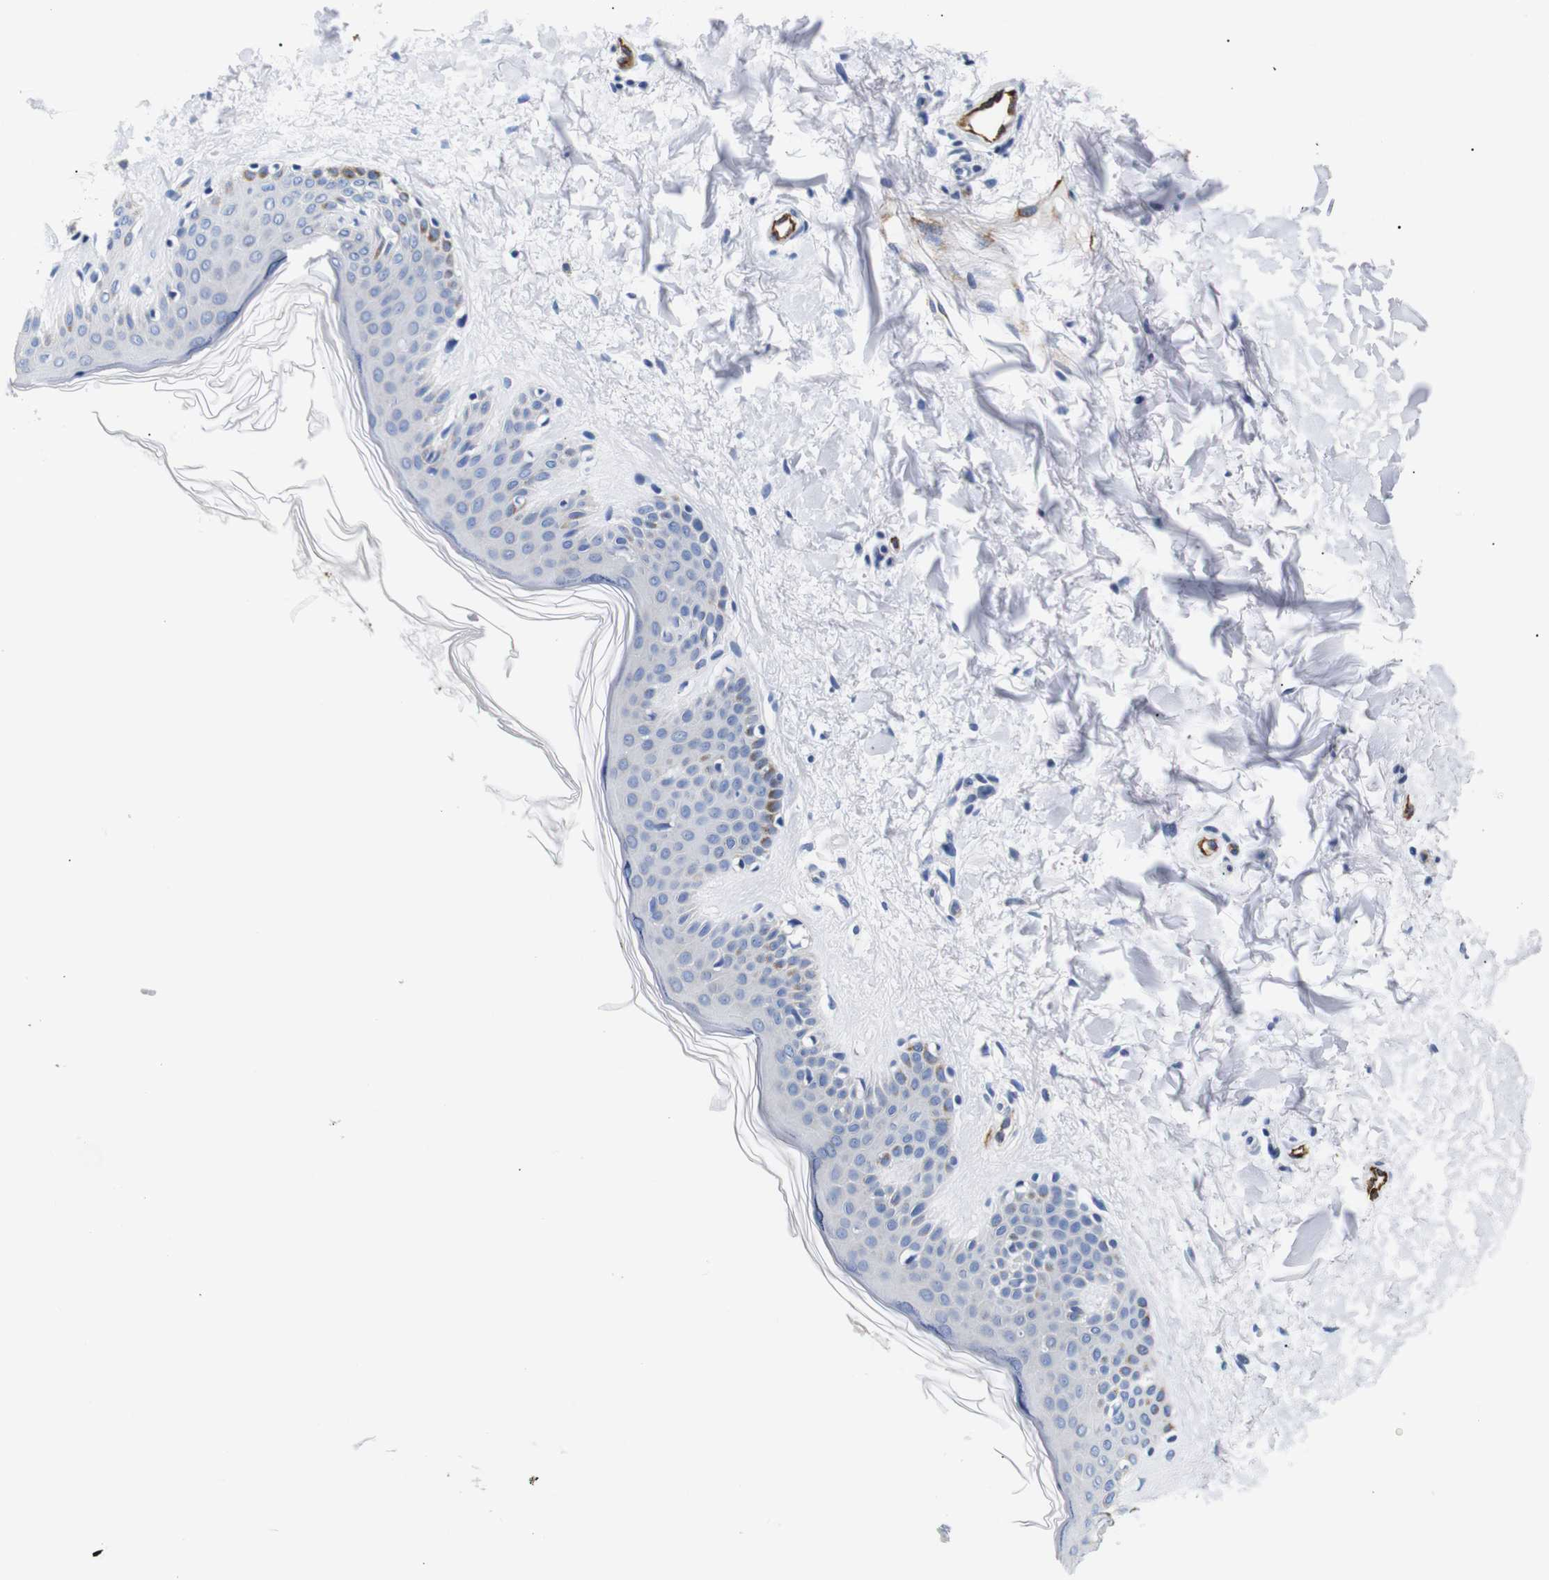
{"staining": {"intensity": "negative", "quantity": "none", "location": "none"}, "tissue": "skin", "cell_type": "Fibroblasts", "image_type": "normal", "snomed": [{"axis": "morphology", "description": "Normal tissue, NOS"}, {"axis": "topography", "description": "Skin"}], "caption": "Skin was stained to show a protein in brown. There is no significant expression in fibroblasts. (Stains: DAB (3,3'-diaminobenzidine) immunohistochemistry with hematoxylin counter stain, Microscopy: brightfield microscopy at high magnification).", "gene": "MUC4", "patient": {"sex": "male", "age": 67}}